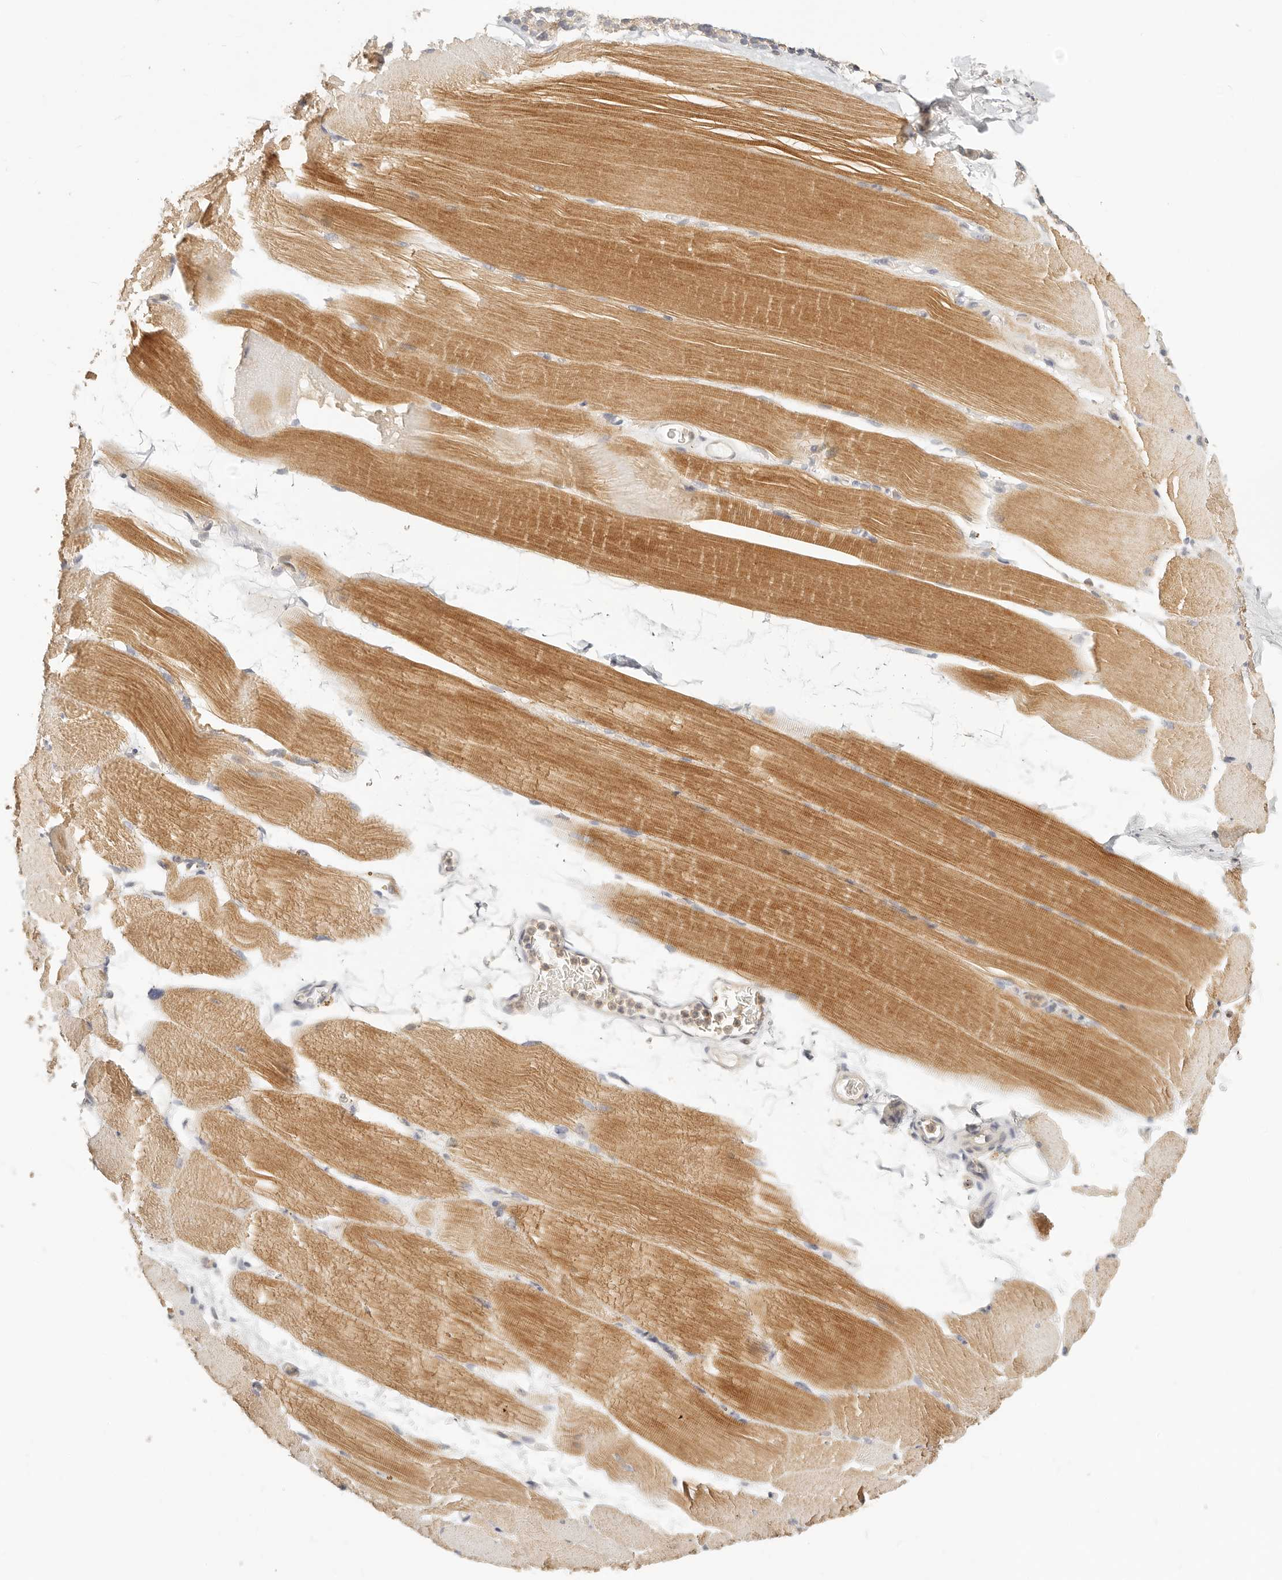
{"staining": {"intensity": "moderate", "quantity": ">75%", "location": "cytoplasmic/membranous"}, "tissue": "skeletal muscle", "cell_type": "Myocytes", "image_type": "normal", "snomed": [{"axis": "morphology", "description": "Normal tissue, NOS"}, {"axis": "topography", "description": "Skeletal muscle"}, {"axis": "topography", "description": "Parathyroid gland"}], "caption": "Protein analysis of unremarkable skeletal muscle reveals moderate cytoplasmic/membranous staining in approximately >75% of myocytes. Using DAB (3,3'-diaminobenzidine) (brown) and hematoxylin (blue) stains, captured at high magnification using brightfield microscopy.", "gene": "CNMD", "patient": {"sex": "female", "age": 37}}